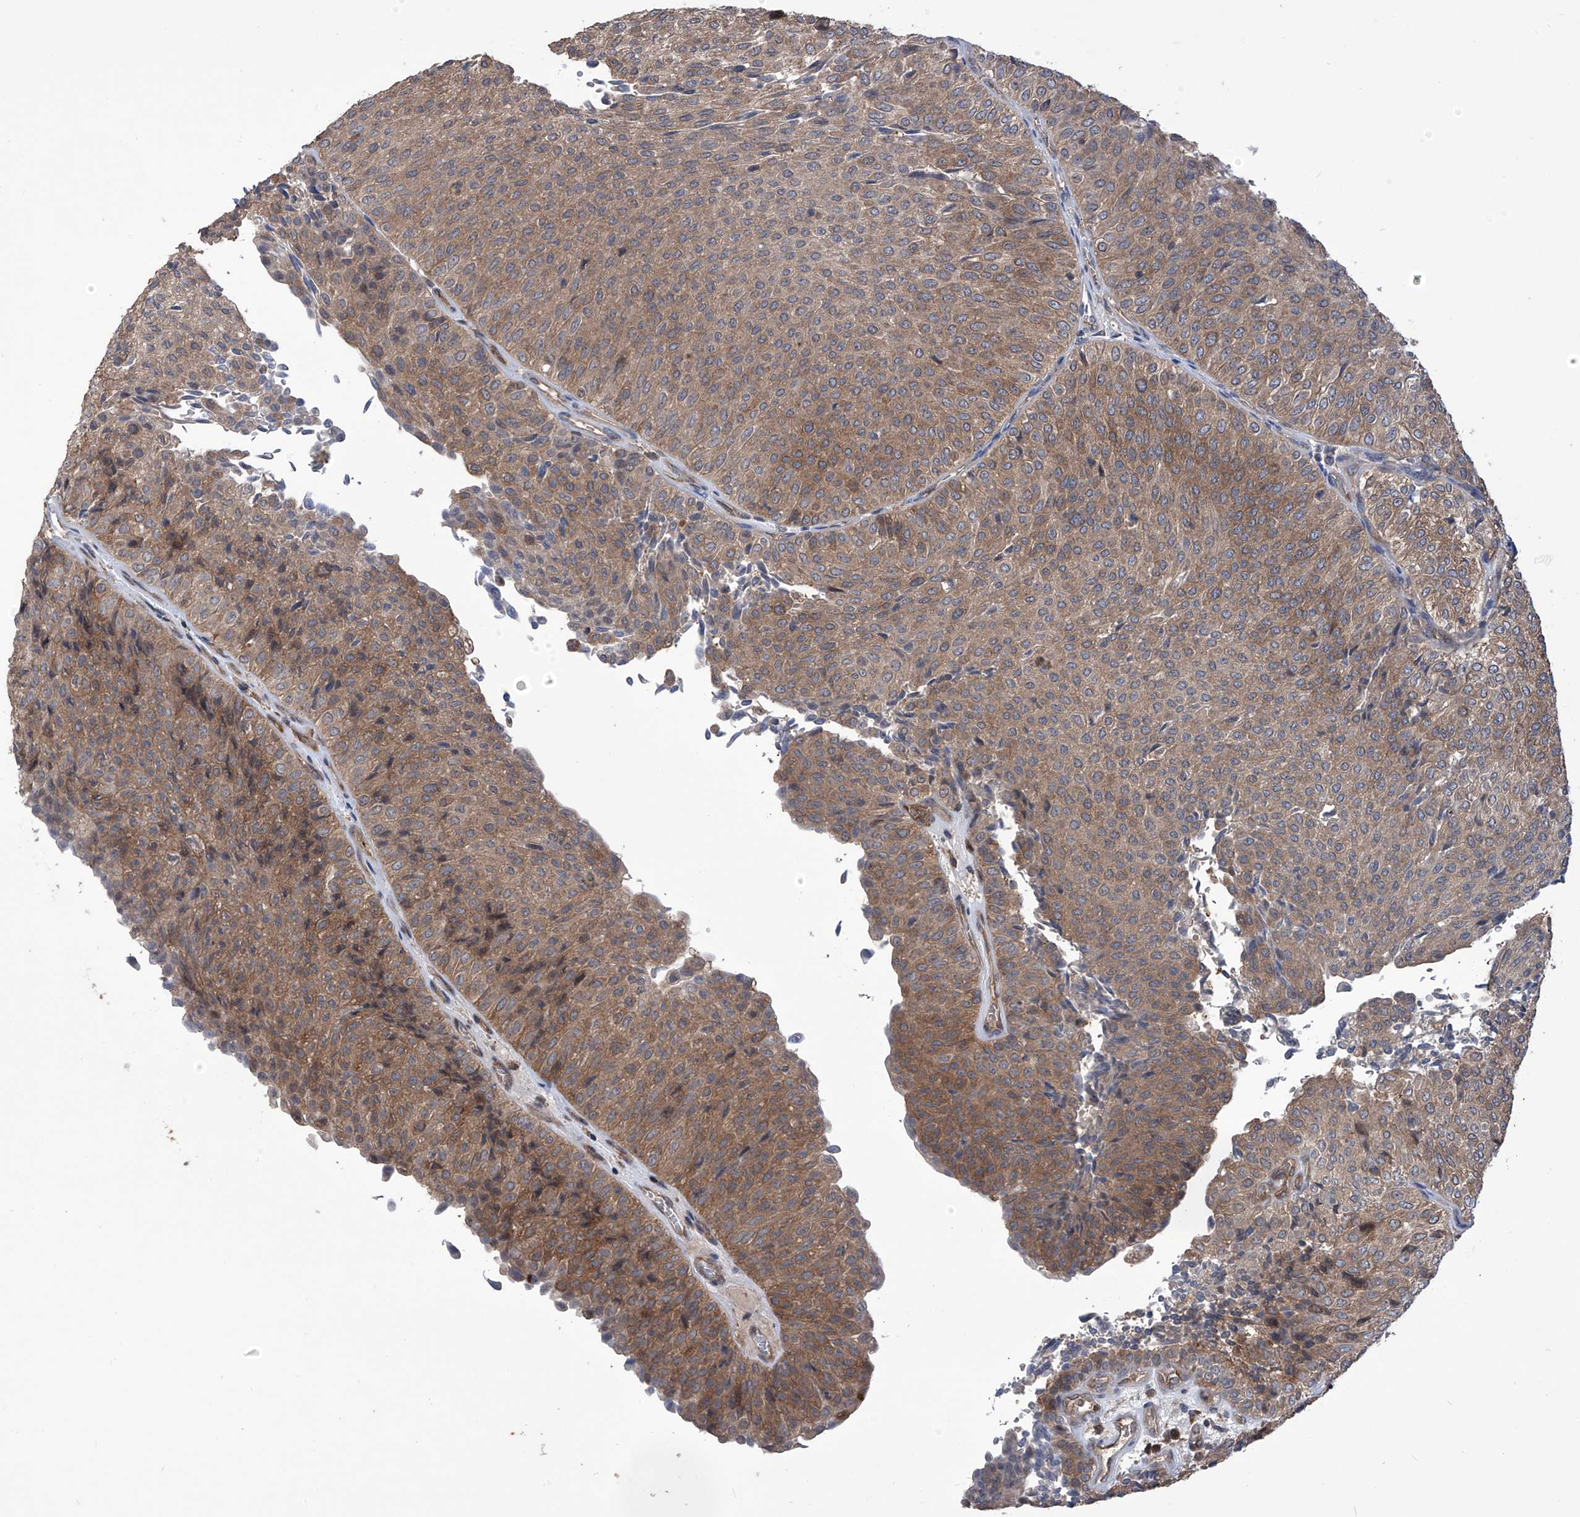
{"staining": {"intensity": "moderate", "quantity": ">75%", "location": "cytoplasmic/membranous"}, "tissue": "urothelial cancer", "cell_type": "Tumor cells", "image_type": "cancer", "snomed": [{"axis": "morphology", "description": "Urothelial carcinoma, Low grade"}, {"axis": "topography", "description": "Urinary bladder"}], "caption": "Protein expression analysis of human urothelial cancer reveals moderate cytoplasmic/membranous positivity in approximately >75% of tumor cells.", "gene": "NUDT17", "patient": {"sex": "male", "age": 78}}